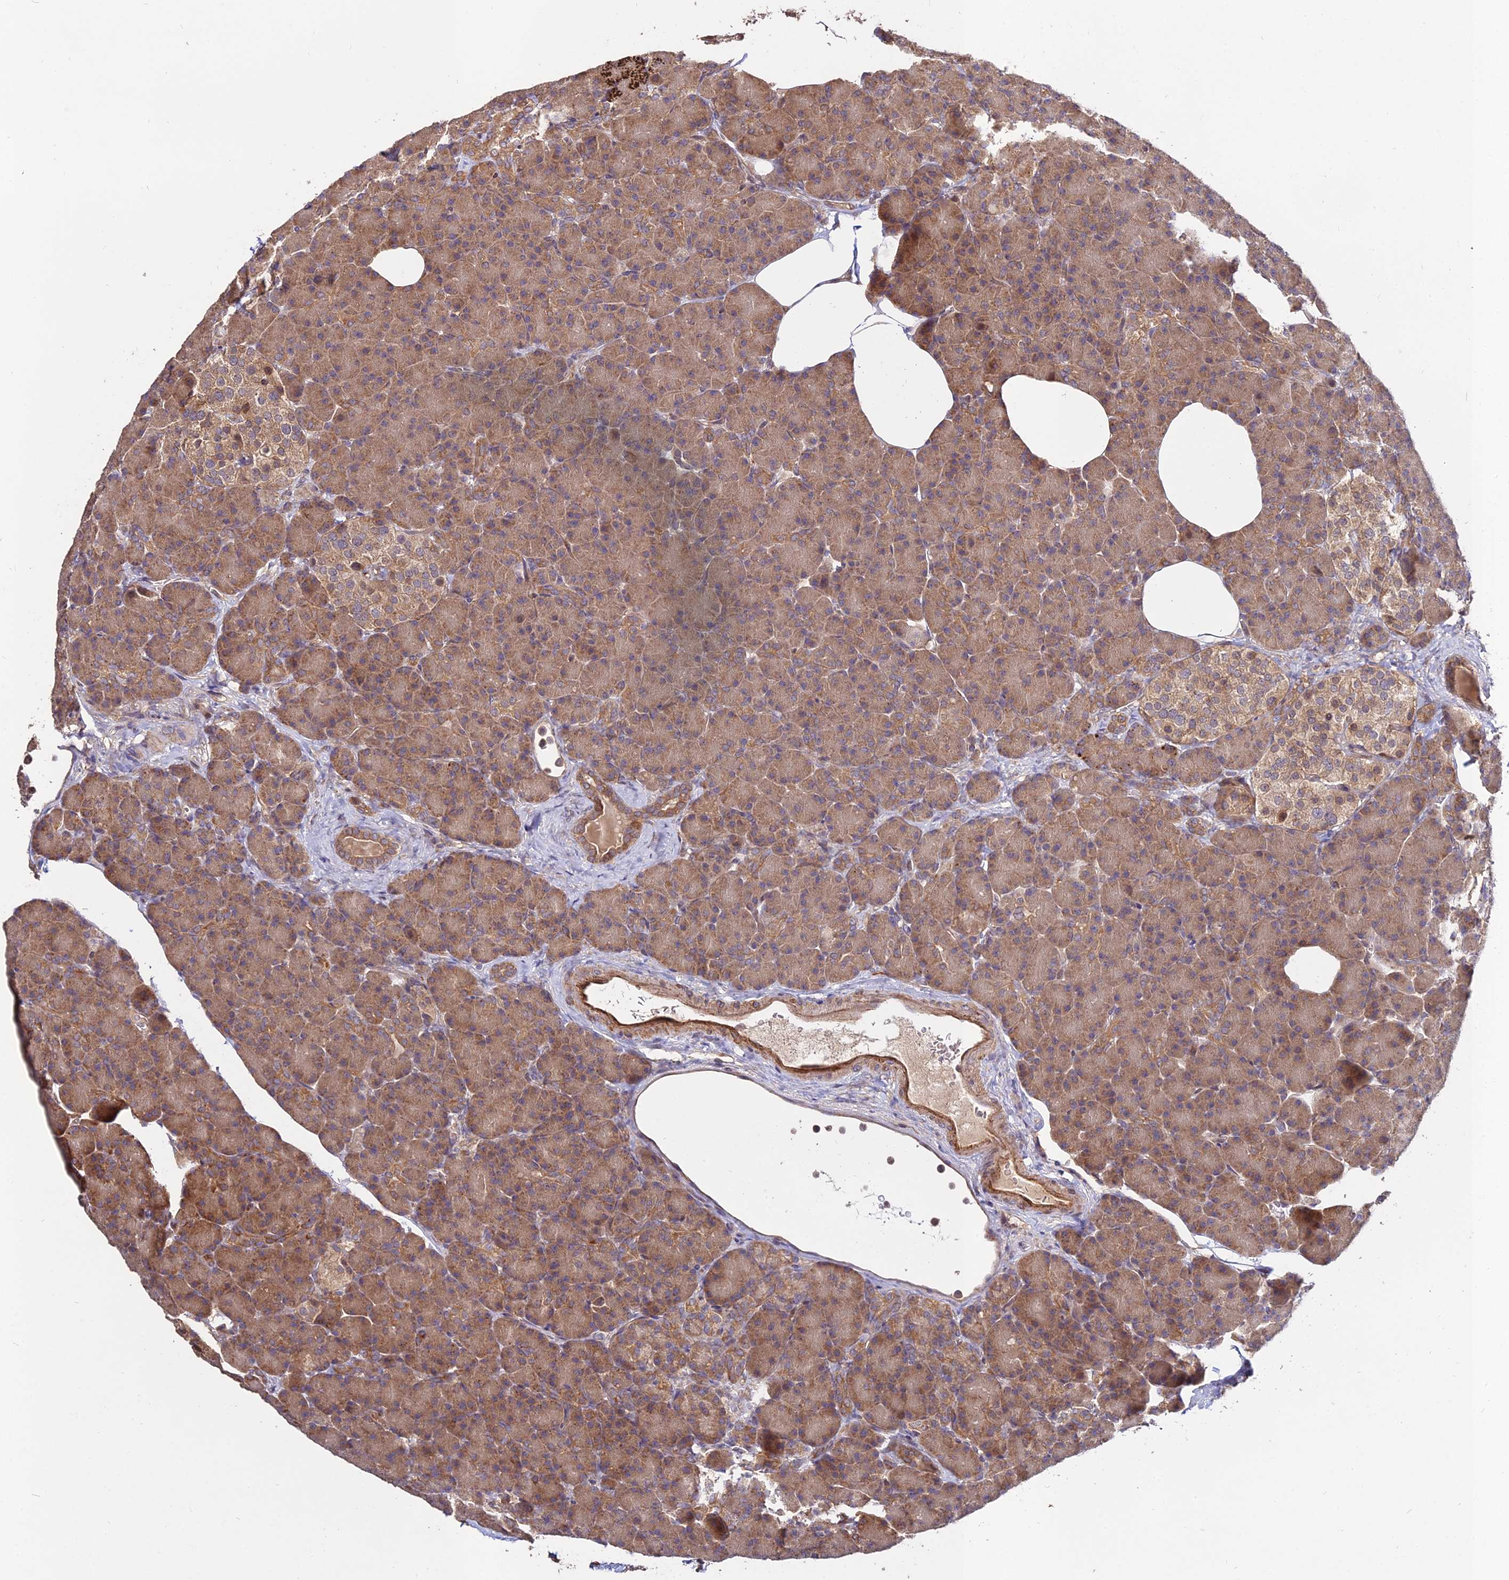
{"staining": {"intensity": "moderate", "quantity": ">75%", "location": "cytoplasmic/membranous"}, "tissue": "pancreas", "cell_type": "Exocrine glandular cells", "image_type": "normal", "snomed": [{"axis": "morphology", "description": "Normal tissue, NOS"}, {"axis": "topography", "description": "Pancreas"}], "caption": "Human pancreas stained with a brown dye displays moderate cytoplasmic/membranous positive positivity in about >75% of exocrine glandular cells.", "gene": "GRTP1", "patient": {"sex": "female", "age": 43}}